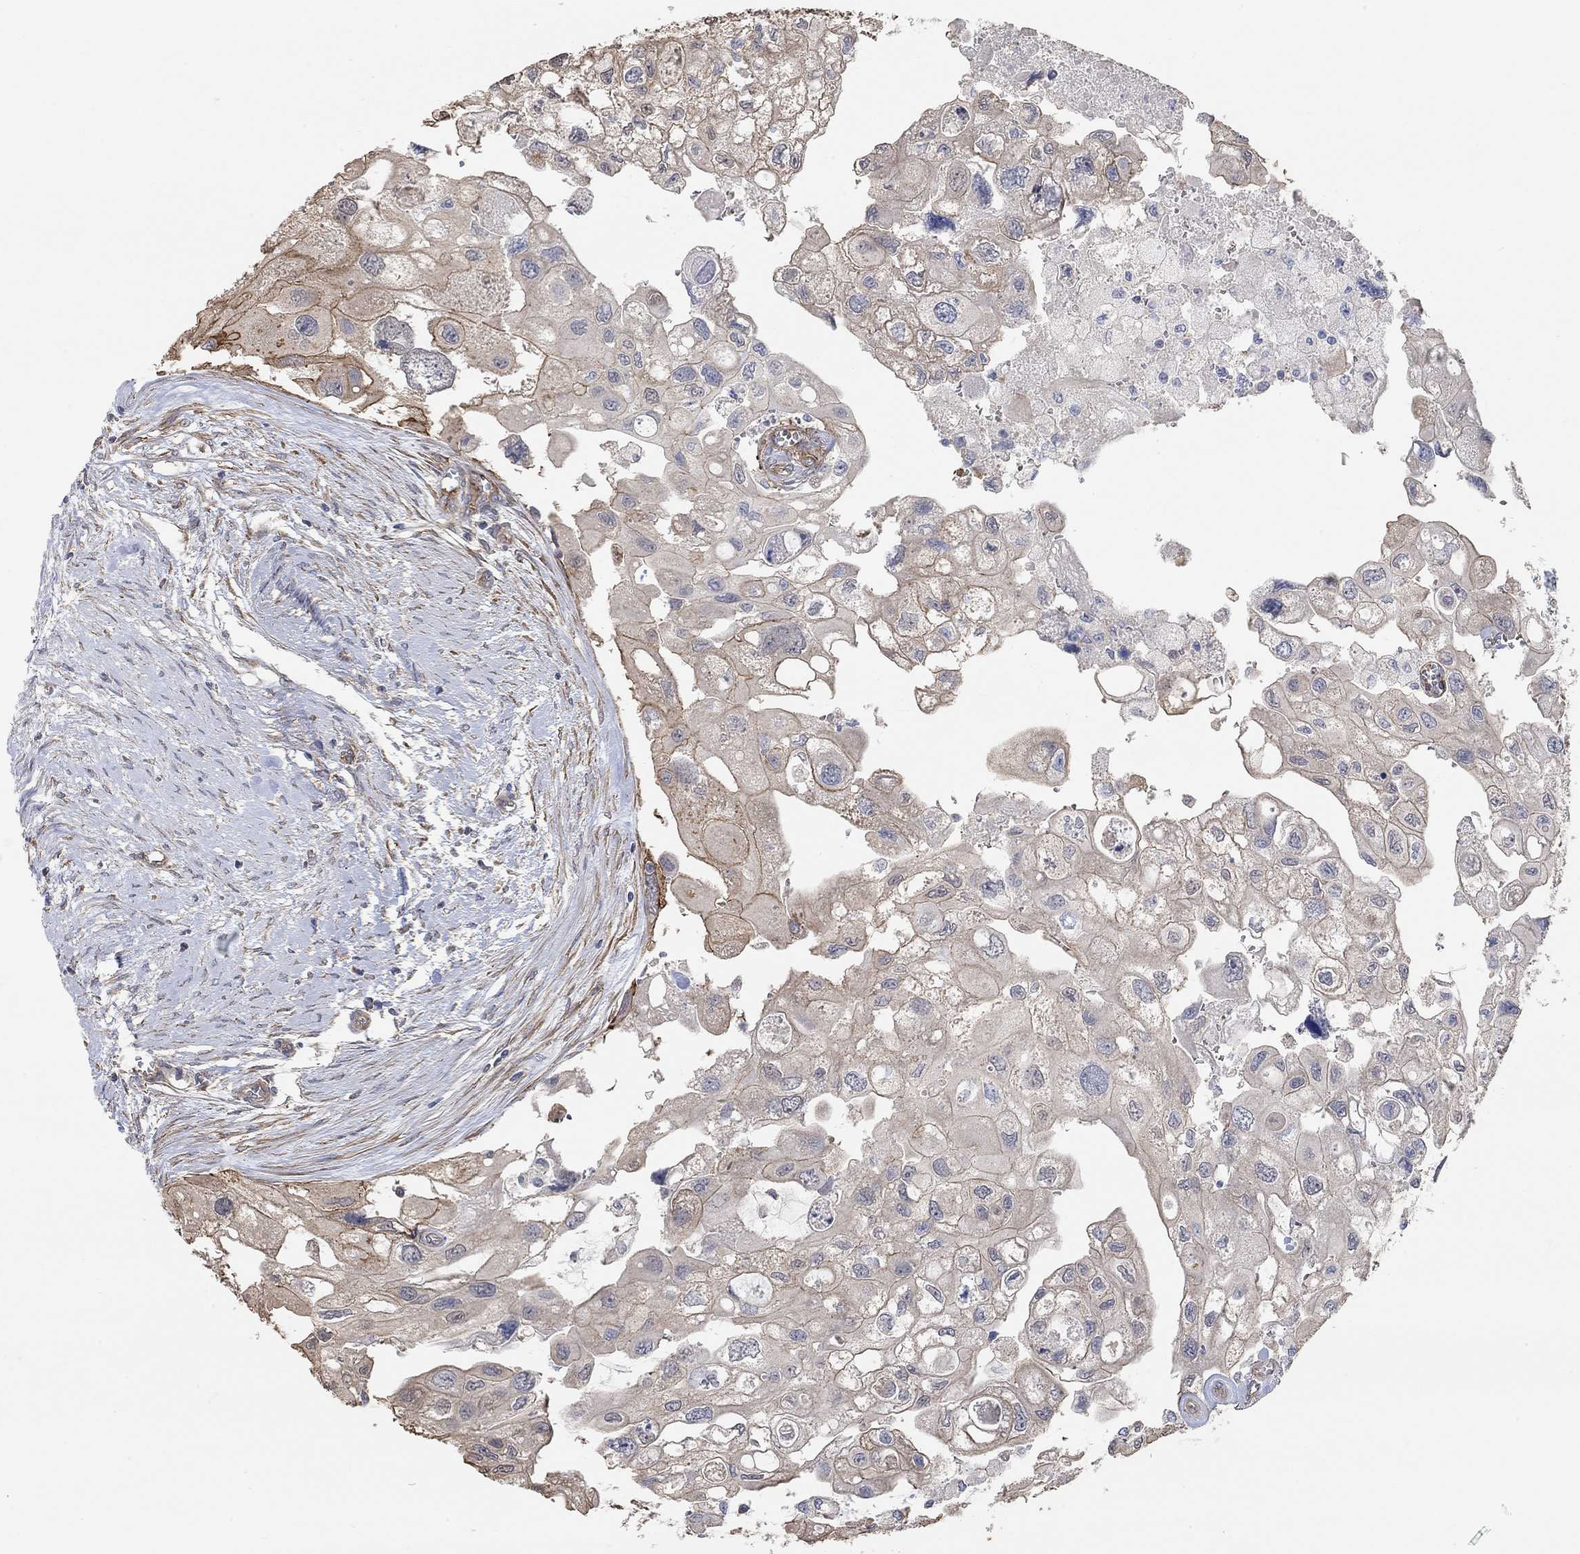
{"staining": {"intensity": "moderate", "quantity": "<25%", "location": "cytoplasmic/membranous"}, "tissue": "urothelial cancer", "cell_type": "Tumor cells", "image_type": "cancer", "snomed": [{"axis": "morphology", "description": "Urothelial carcinoma, High grade"}, {"axis": "topography", "description": "Urinary bladder"}], "caption": "High-grade urothelial carcinoma was stained to show a protein in brown. There is low levels of moderate cytoplasmic/membranous positivity in approximately <25% of tumor cells.", "gene": "SYT16", "patient": {"sex": "male", "age": 59}}